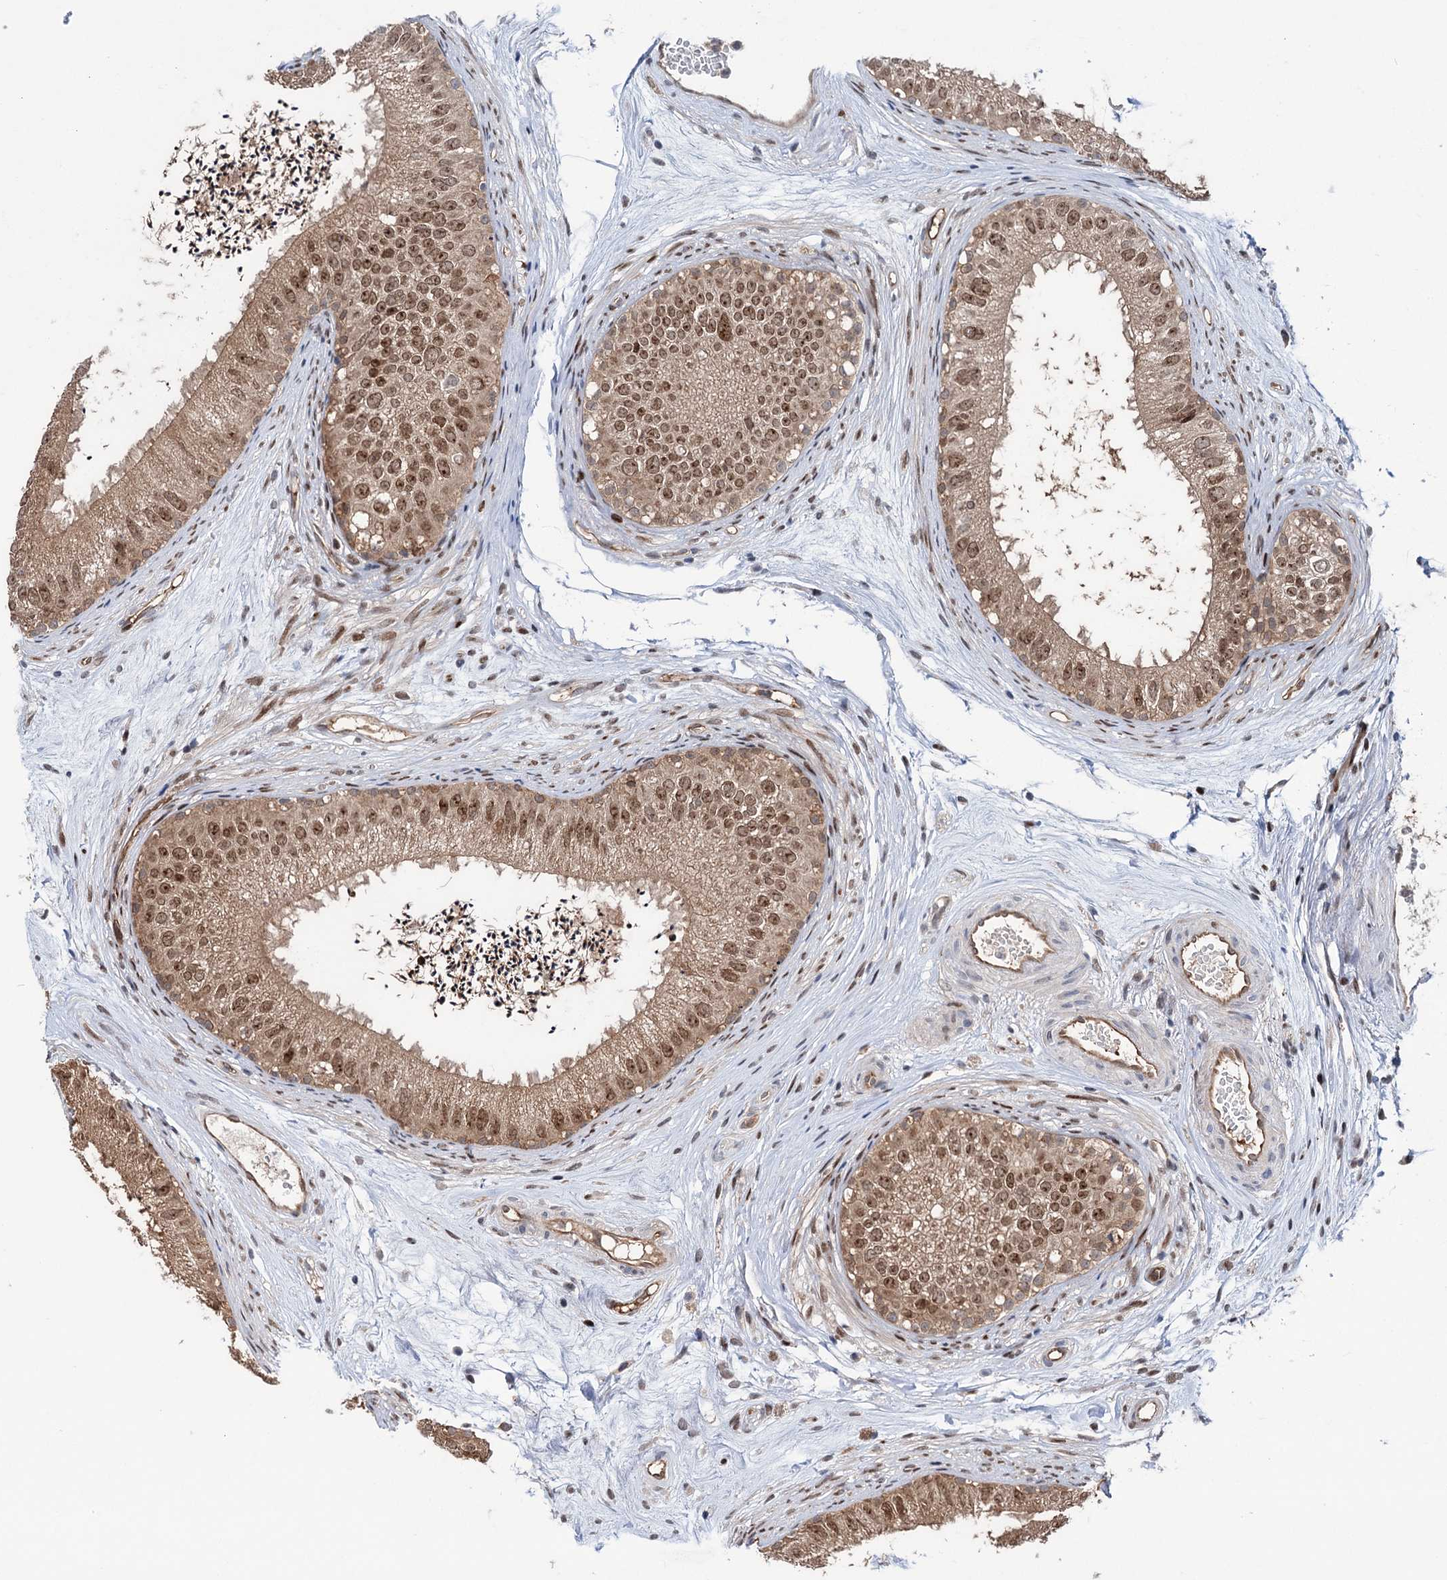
{"staining": {"intensity": "moderate", "quantity": ">75%", "location": "cytoplasmic/membranous,nuclear"}, "tissue": "epididymis", "cell_type": "Glandular cells", "image_type": "normal", "snomed": [{"axis": "morphology", "description": "Normal tissue, NOS"}, {"axis": "topography", "description": "Epididymis"}], "caption": "A brown stain labels moderate cytoplasmic/membranous,nuclear expression of a protein in glandular cells of unremarkable human epididymis.", "gene": "NCAPD2", "patient": {"sex": "male", "age": 77}}